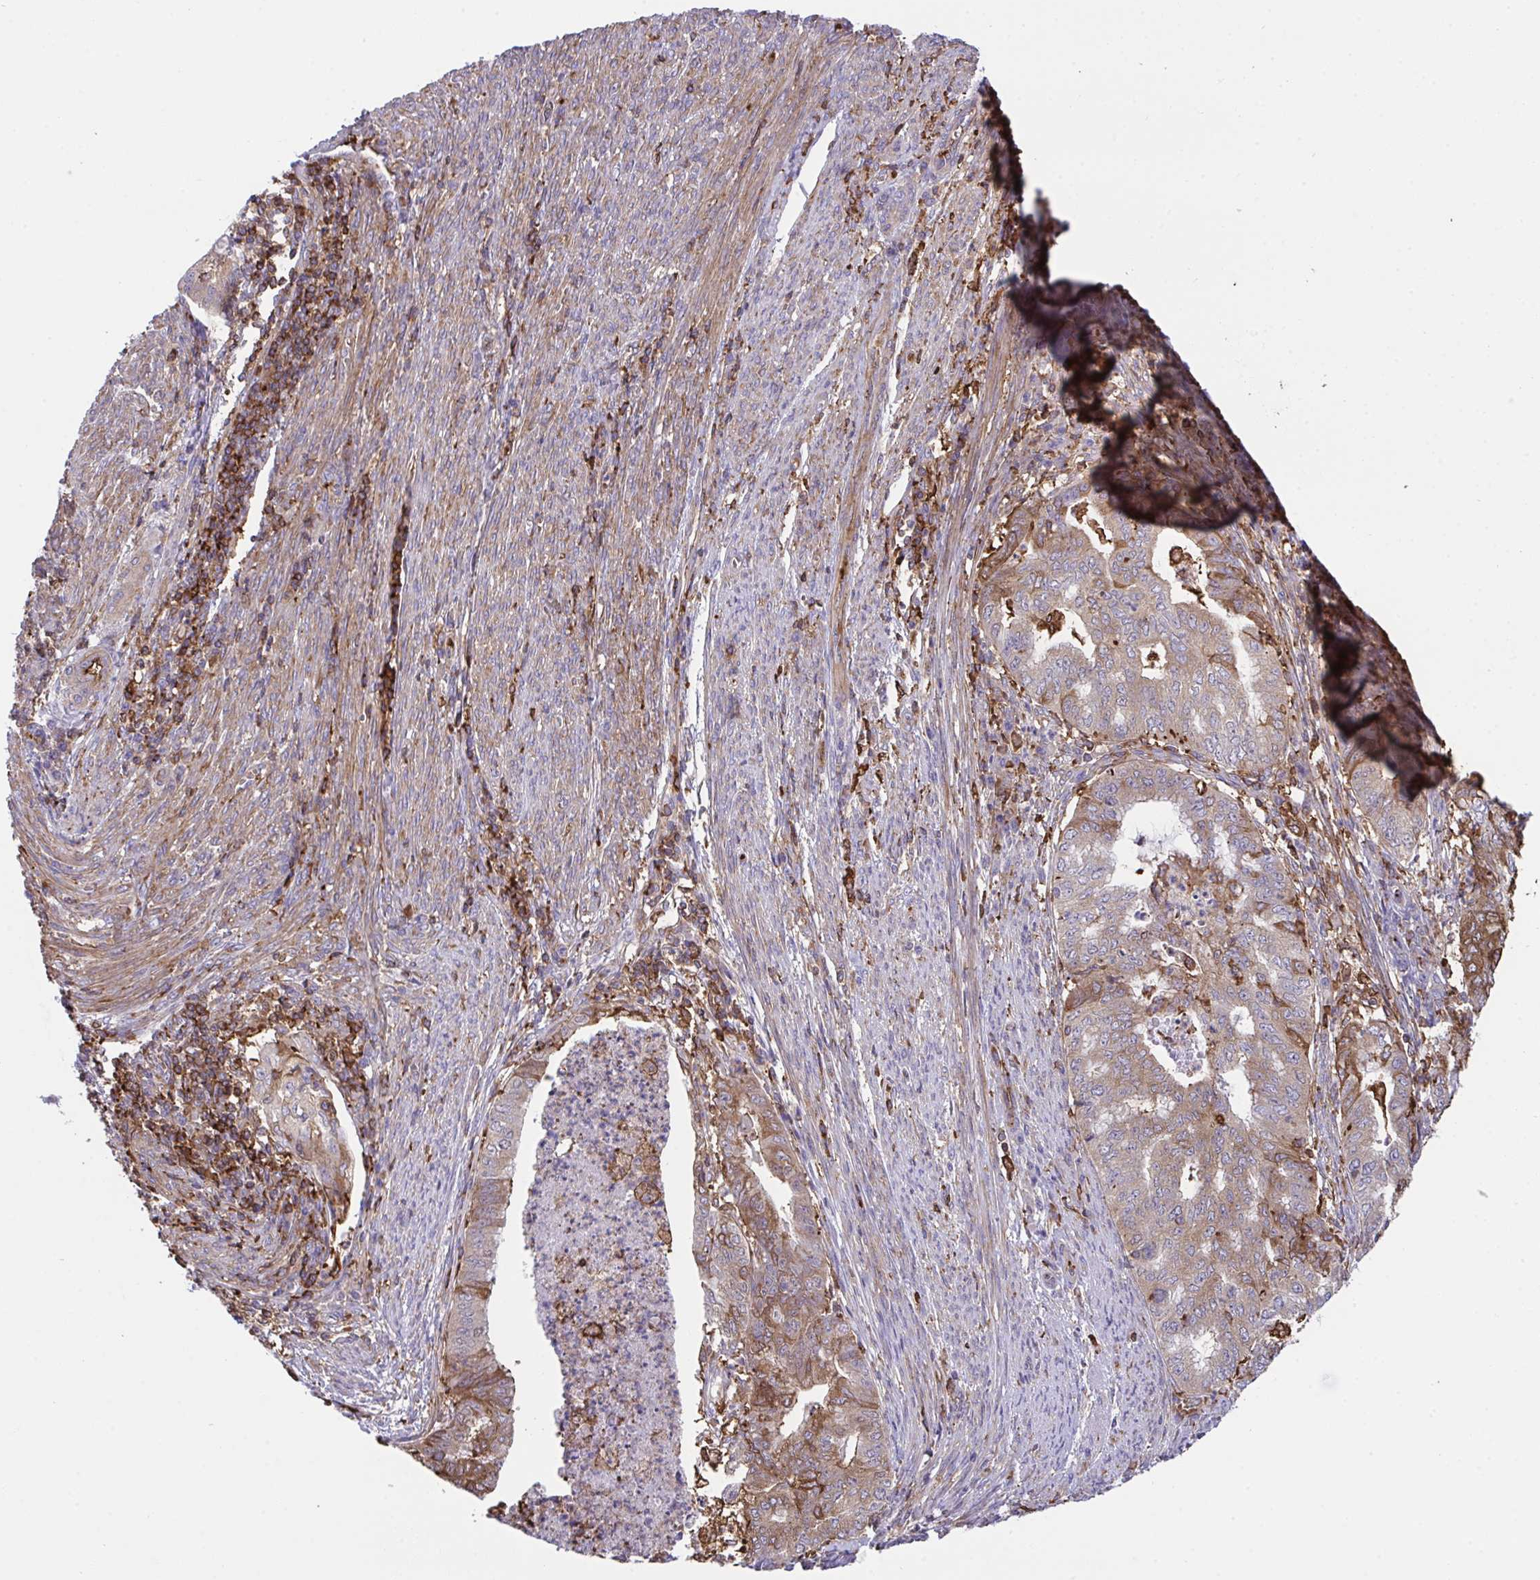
{"staining": {"intensity": "moderate", "quantity": ">75%", "location": "cytoplasmic/membranous"}, "tissue": "endometrial cancer", "cell_type": "Tumor cells", "image_type": "cancer", "snomed": [{"axis": "morphology", "description": "Adenocarcinoma, NOS"}, {"axis": "topography", "description": "Endometrium"}], "caption": "Immunohistochemical staining of human endometrial cancer demonstrates medium levels of moderate cytoplasmic/membranous positivity in about >75% of tumor cells.", "gene": "PPIH", "patient": {"sex": "female", "age": 79}}